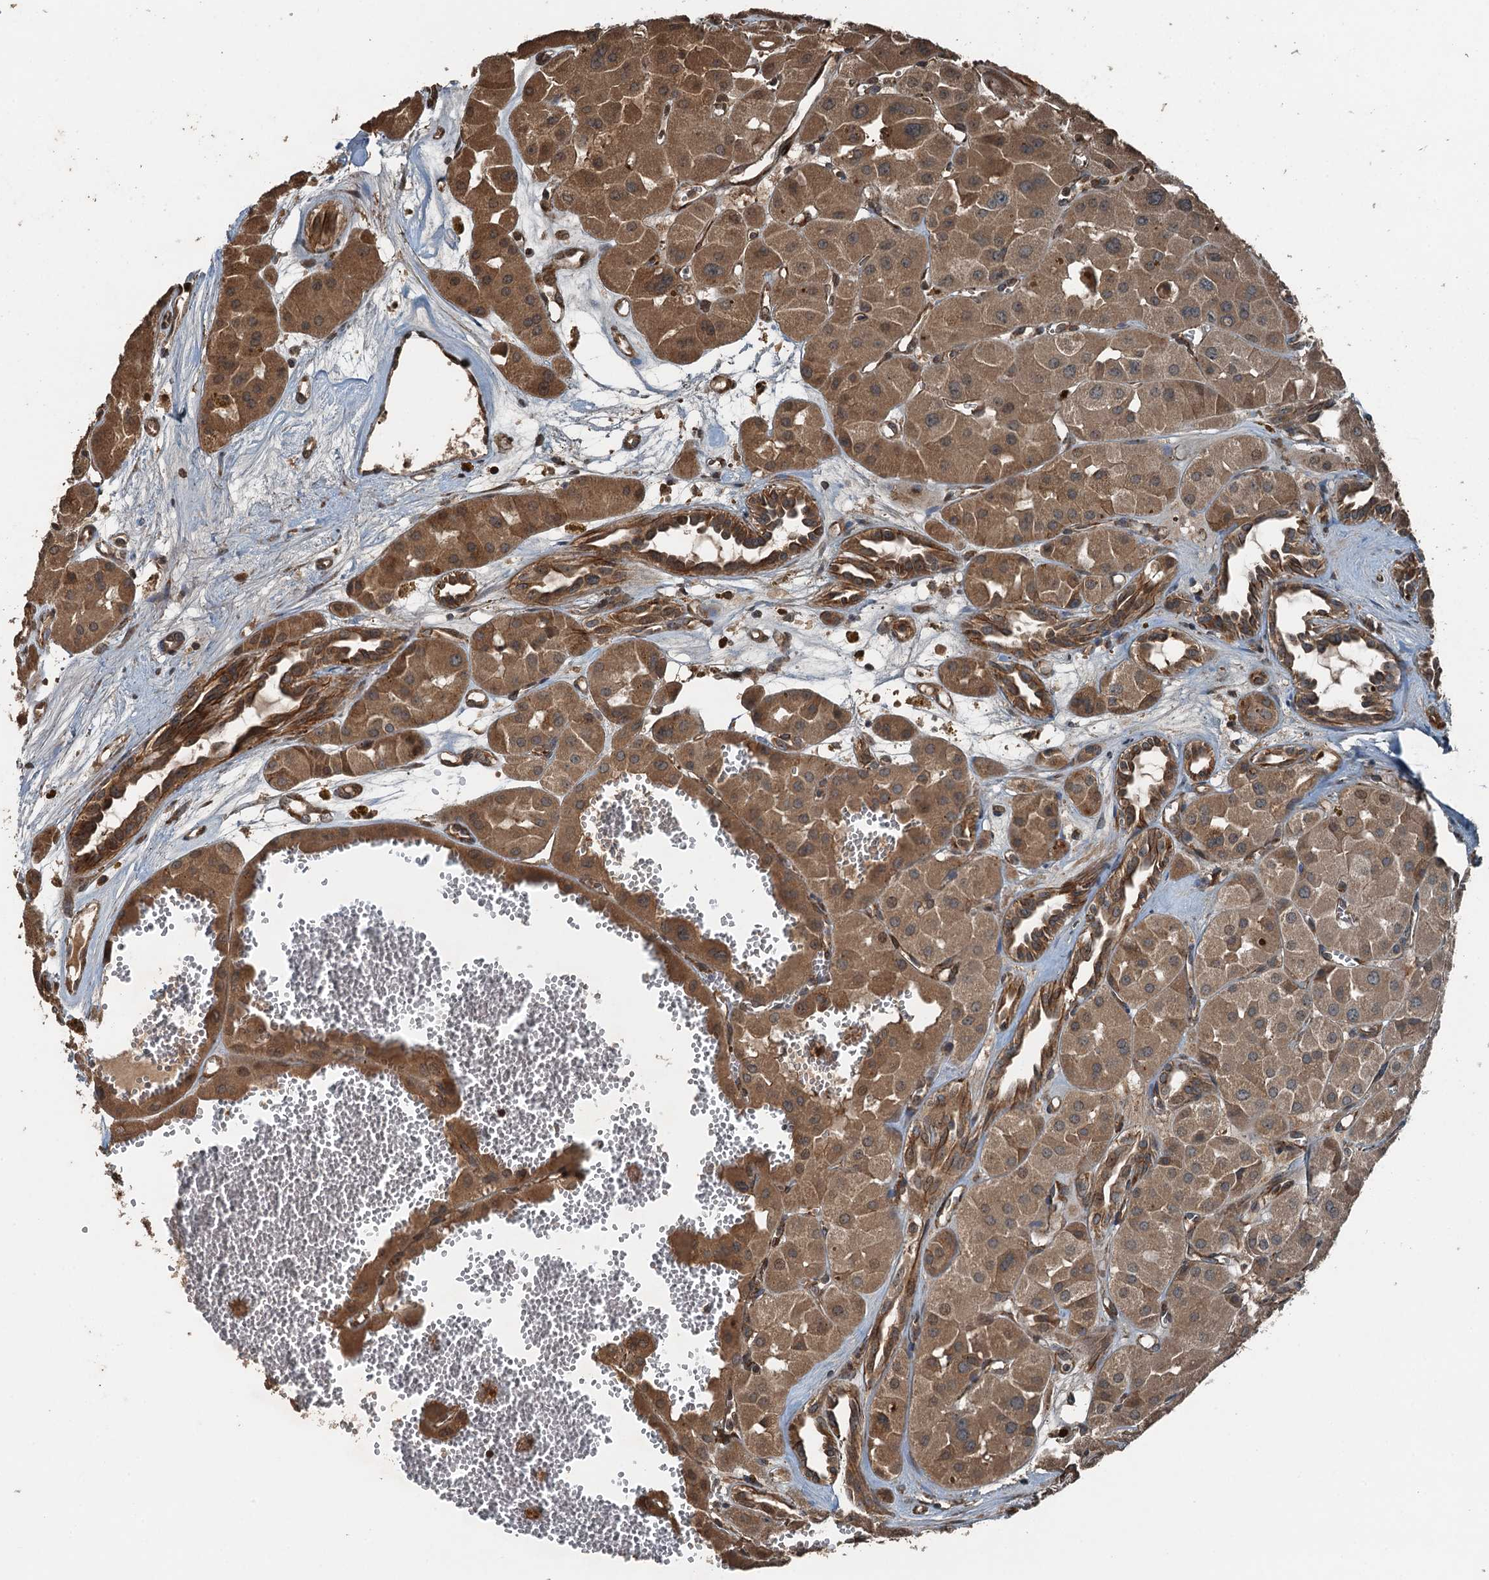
{"staining": {"intensity": "moderate", "quantity": ">75%", "location": "cytoplasmic/membranous,nuclear"}, "tissue": "renal cancer", "cell_type": "Tumor cells", "image_type": "cancer", "snomed": [{"axis": "morphology", "description": "Carcinoma, NOS"}, {"axis": "topography", "description": "Kidney"}], "caption": "Renal carcinoma stained with a protein marker reveals moderate staining in tumor cells.", "gene": "TCTN1", "patient": {"sex": "female", "age": 75}}